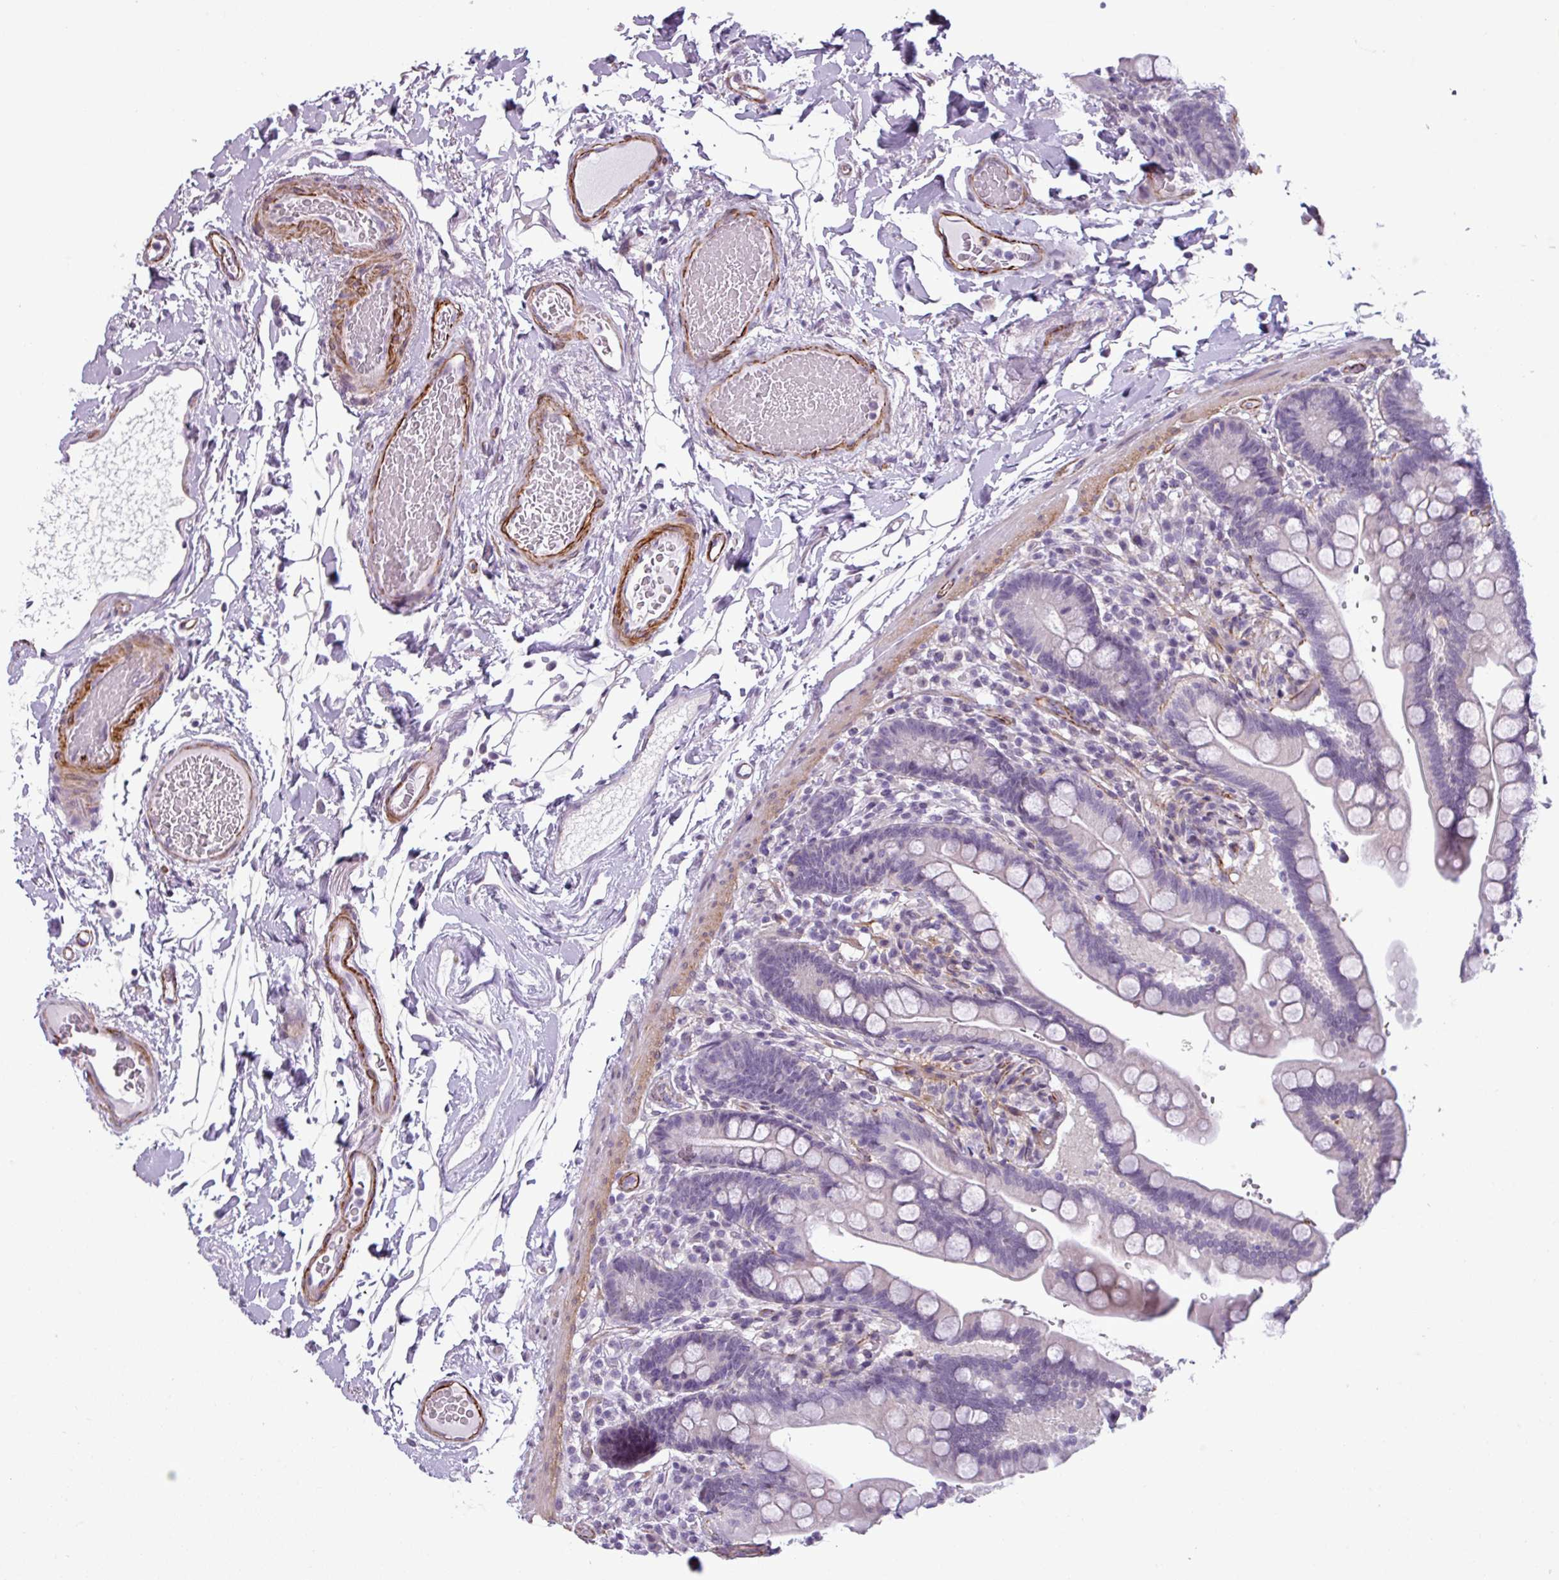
{"staining": {"intensity": "moderate", "quantity": ">75%", "location": "cytoplasmic/membranous"}, "tissue": "colon", "cell_type": "Endothelial cells", "image_type": "normal", "snomed": [{"axis": "morphology", "description": "Normal tissue, NOS"}, {"axis": "topography", "description": "Smooth muscle"}, {"axis": "topography", "description": "Colon"}], "caption": "About >75% of endothelial cells in unremarkable human colon display moderate cytoplasmic/membranous protein expression as visualized by brown immunohistochemical staining.", "gene": "ATP10A", "patient": {"sex": "male", "age": 73}}